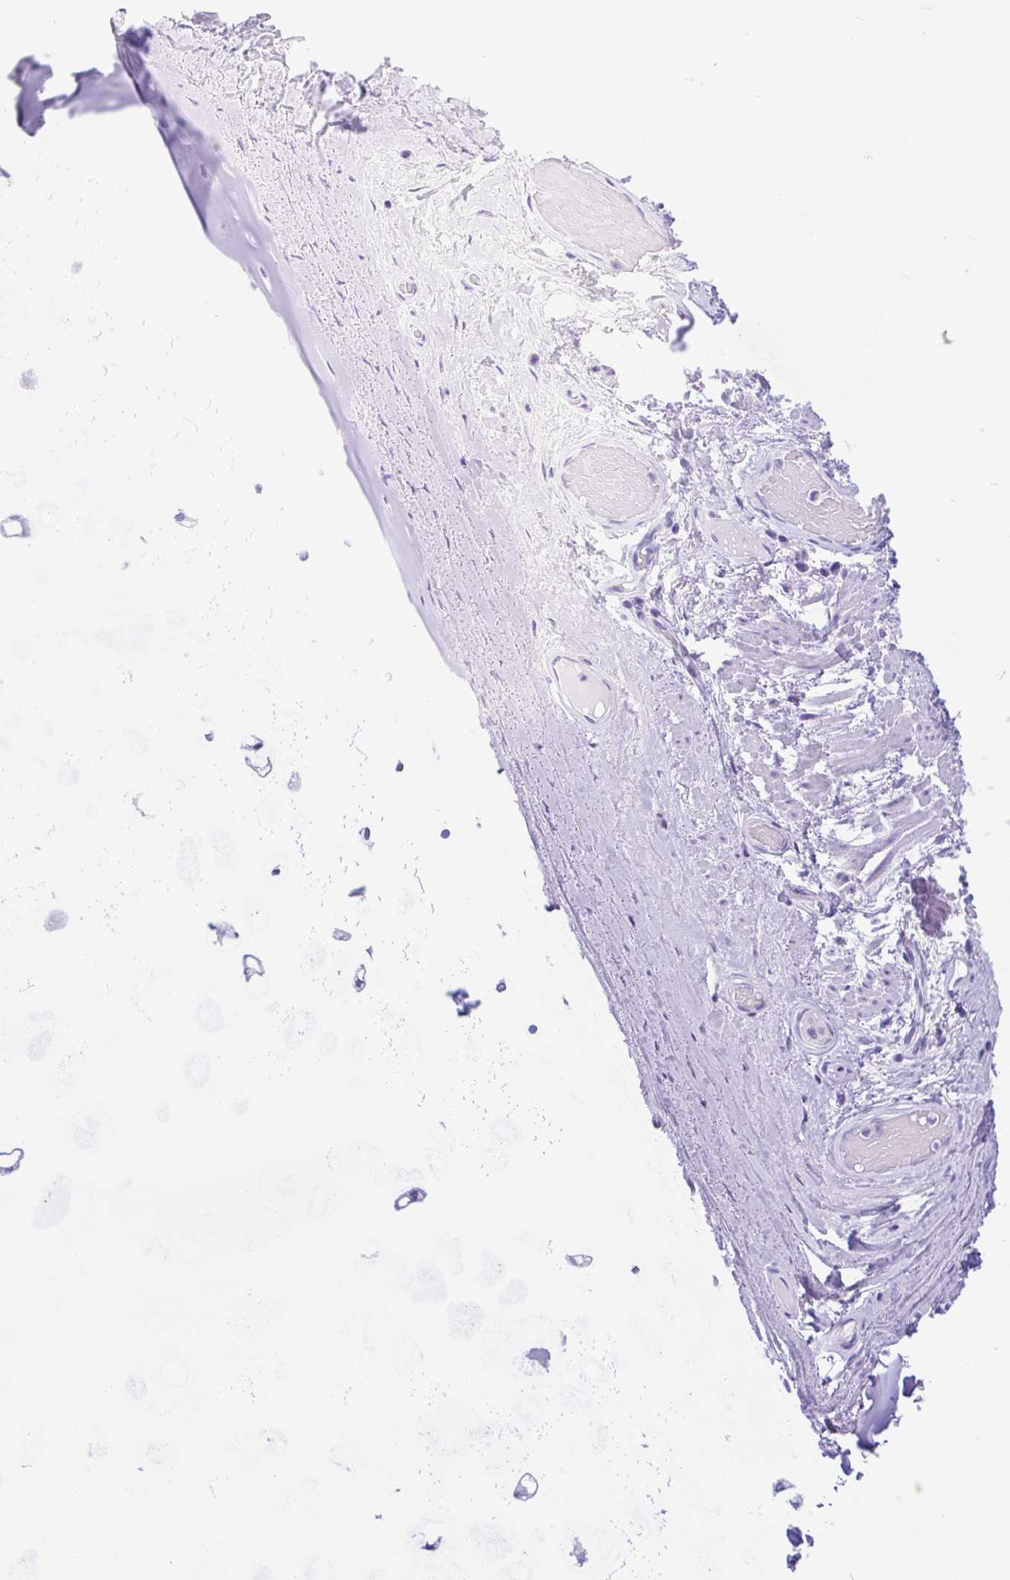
{"staining": {"intensity": "negative", "quantity": "none", "location": "none"}, "tissue": "adipose tissue", "cell_type": "Adipocytes", "image_type": "normal", "snomed": [{"axis": "morphology", "description": "Normal tissue, NOS"}, {"axis": "topography", "description": "Cartilage tissue"}, {"axis": "topography", "description": "Bronchus"}], "caption": "High power microscopy image of an immunohistochemistry (IHC) photomicrograph of normal adipose tissue, revealing no significant positivity in adipocytes. Brightfield microscopy of IHC stained with DAB (3,3'-diaminobenzidine) (brown) and hematoxylin (blue), captured at high magnification.", "gene": "ENSG00000274792", "patient": {"sex": "male", "age": 64}}